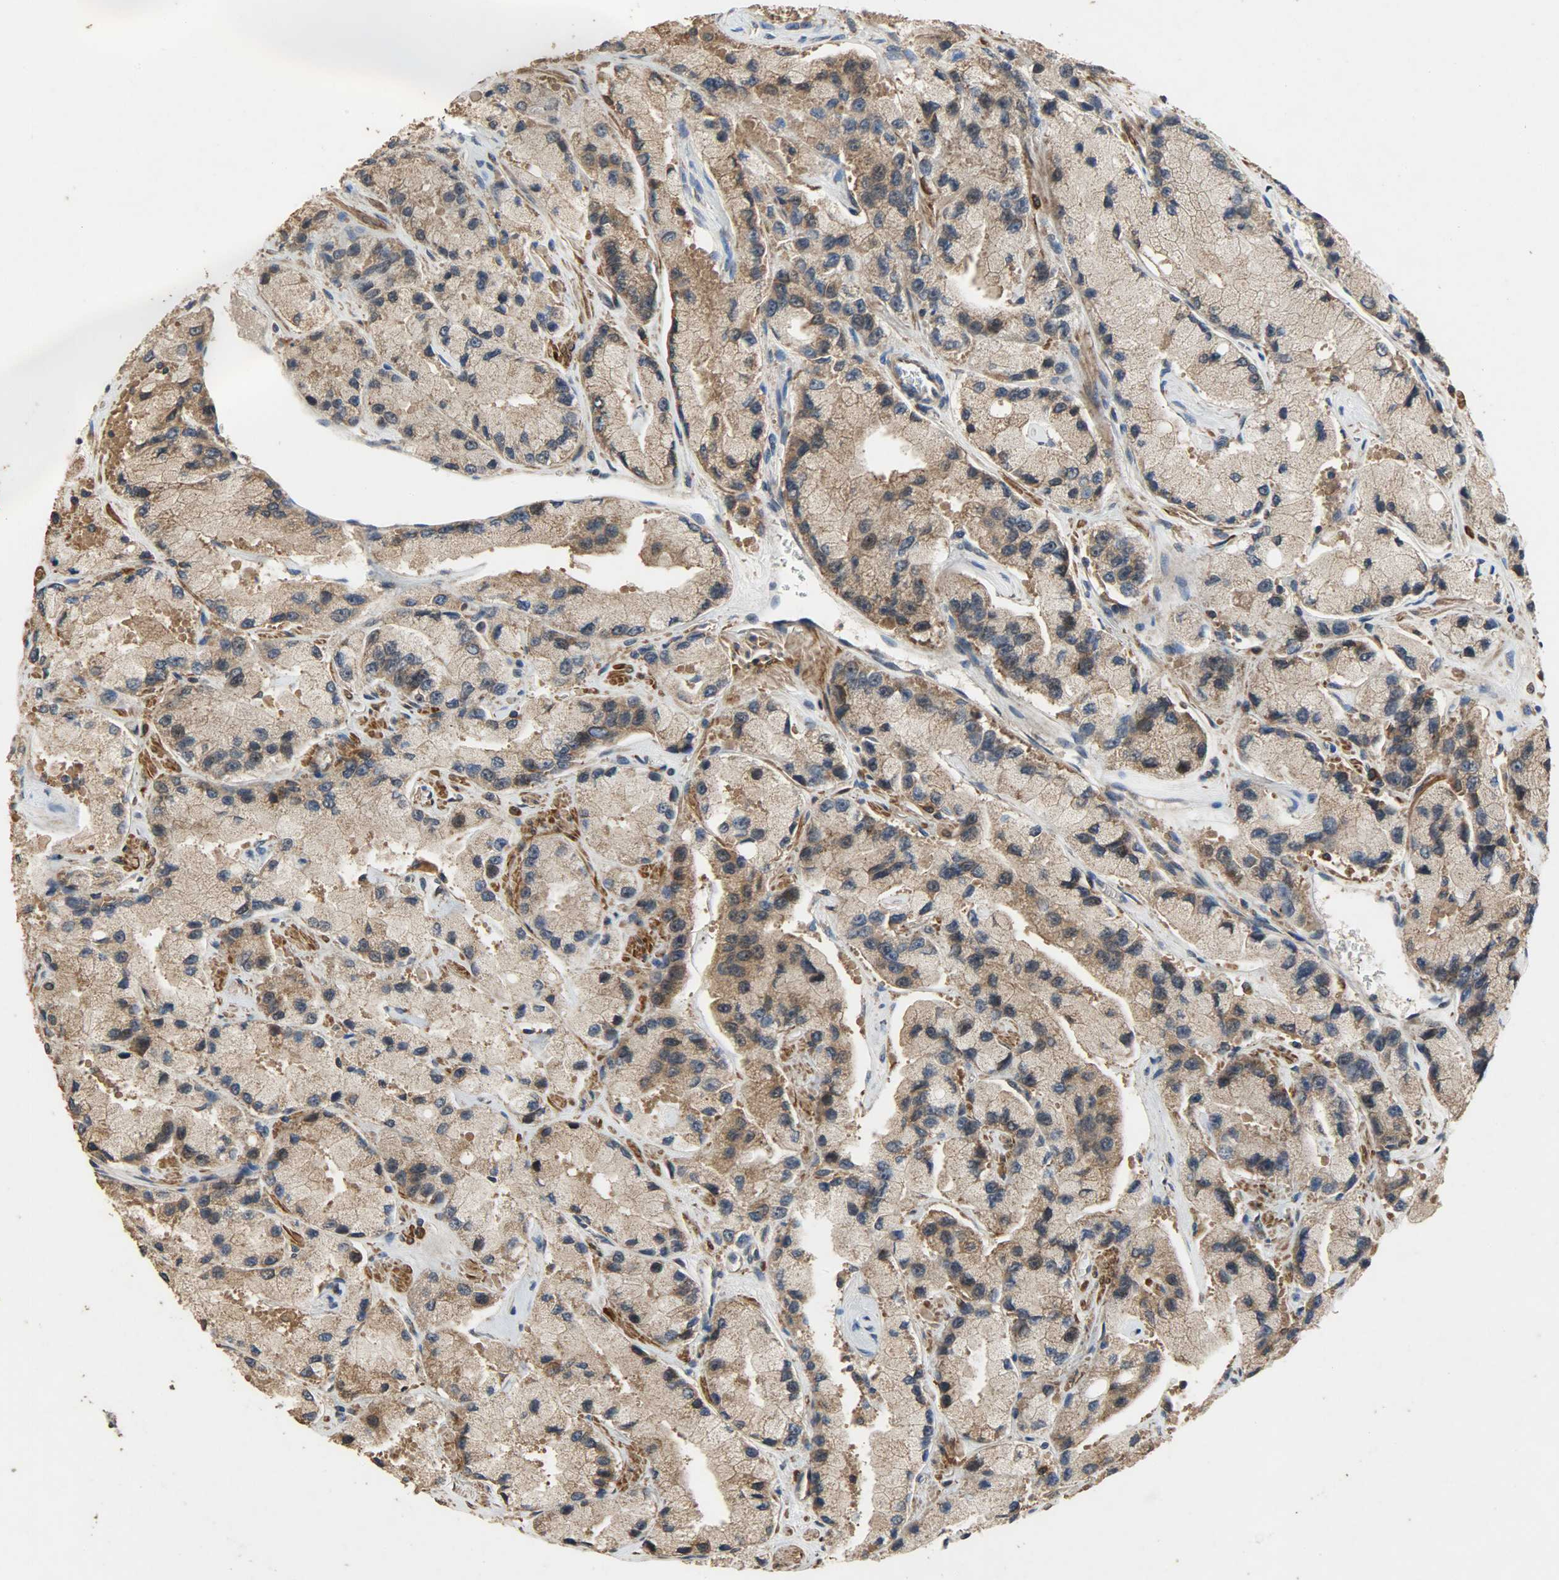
{"staining": {"intensity": "moderate", "quantity": ">75%", "location": "cytoplasmic/membranous"}, "tissue": "prostate cancer", "cell_type": "Tumor cells", "image_type": "cancer", "snomed": [{"axis": "morphology", "description": "Adenocarcinoma, High grade"}, {"axis": "topography", "description": "Prostate"}], "caption": "Protein analysis of prostate cancer tissue reveals moderate cytoplasmic/membranous staining in approximately >75% of tumor cells. (DAB (3,3'-diaminobenzidine) IHC with brightfield microscopy, high magnification).", "gene": "CDKN2C", "patient": {"sex": "male", "age": 58}}